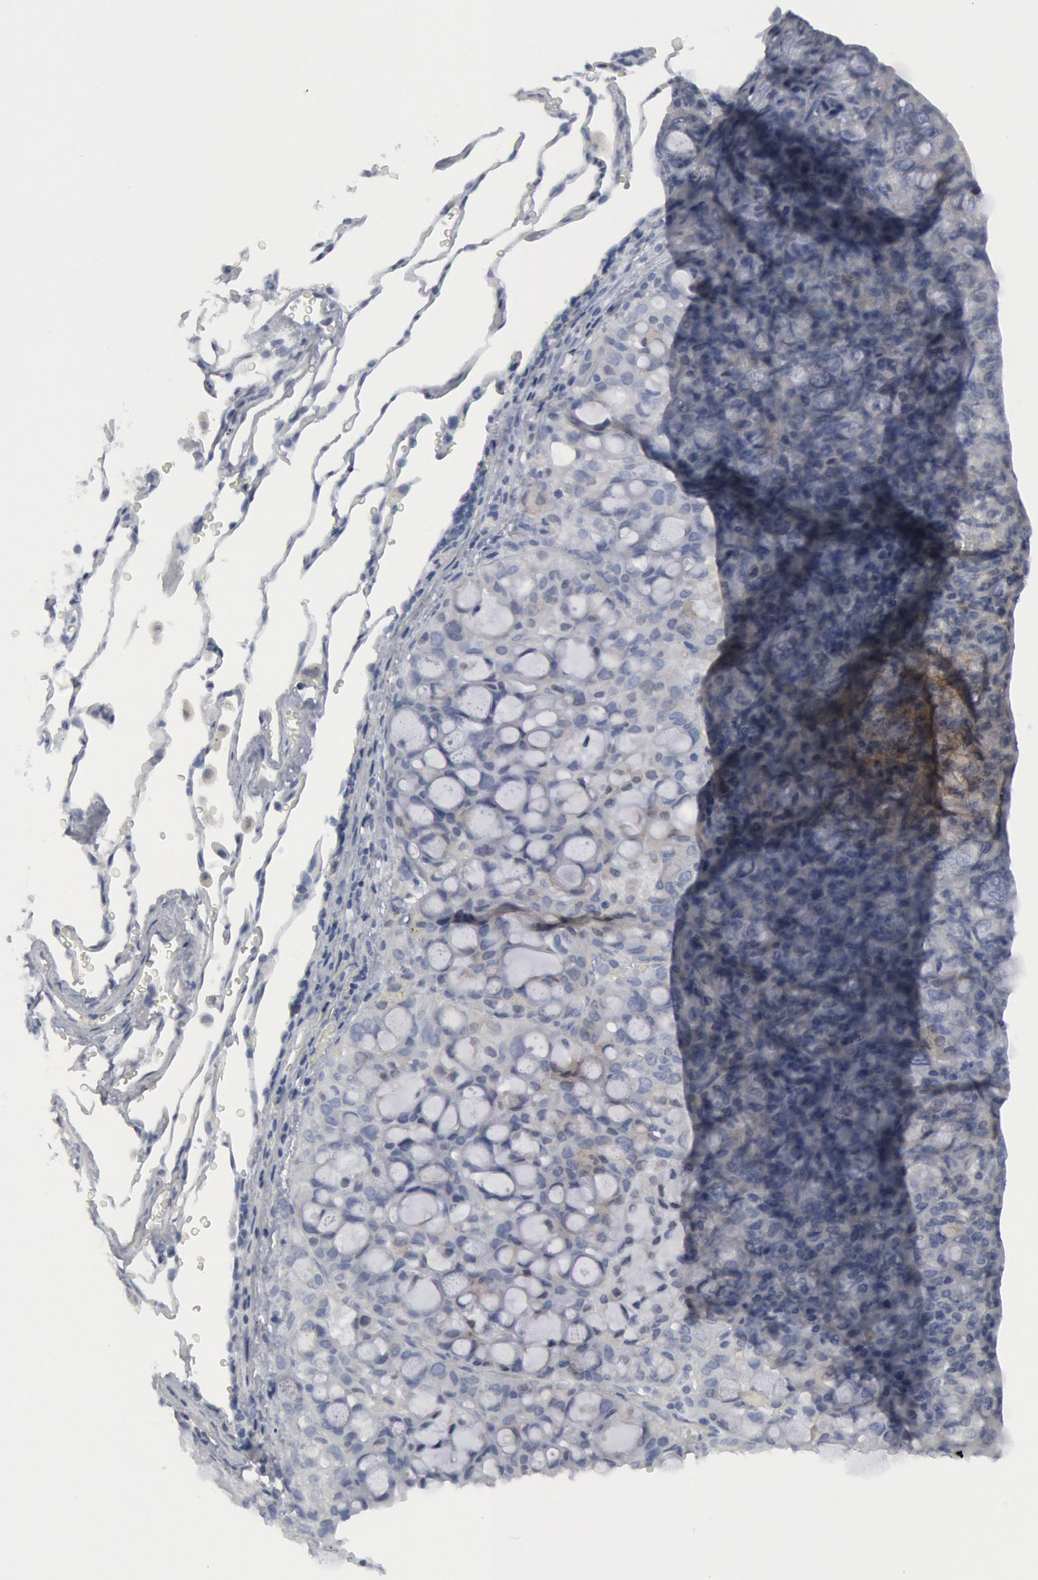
{"staining": {"intensity": "negative", "quantity": "none", "location": "none"}, "tissue": "lung cancer", "cell_type": "Tumor cells", "image_type": "cancer", "snomed": [{"axis": "morphology", "description": "Adenocarcinoma, NOS"}, {"axis": "topography", "description": "Lung"}], "caption": "Photomicrograph shows no protein positivity in tumor cells of lung cancer tissue.", "gene": "DMC1", "patient": {"sex": "female", "age": 44}}